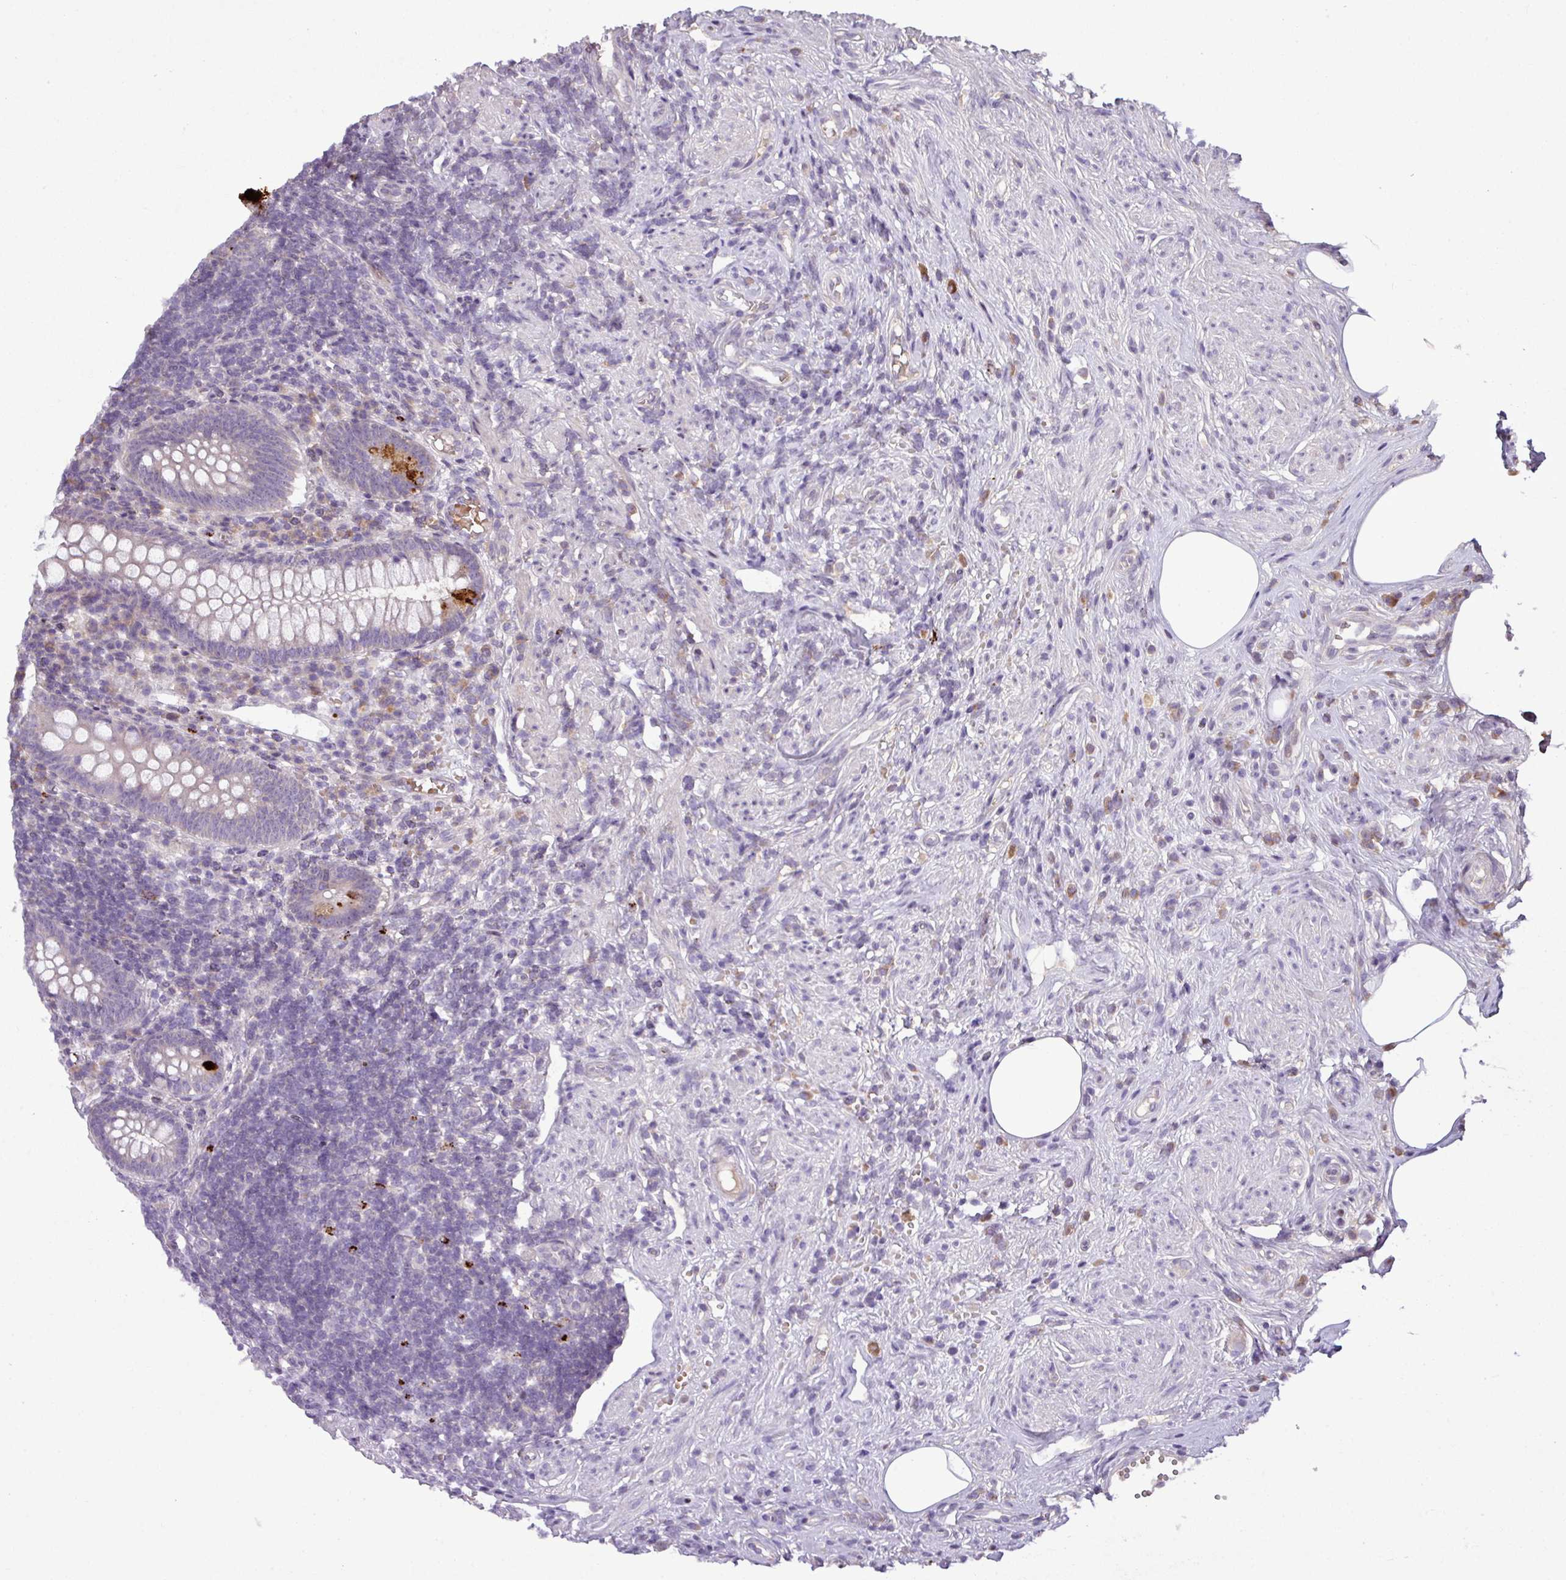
{"staining": {"intensity": "strong", "quantity": "<25%", "location": "cytoplasmic/membranous"}, "tissue": "appendix", "cell_type": "Glandular cells", "image_type": "normal", "snomed": [{"axis": "morphology", "description": "Normal tissue, NOS"}, {"axis": "topography", "description": "Appendix"}], "caption": "Human appendix stained for a protein (brown) shows strong cytoplasmic/membranous positive positivity in about <25% of glandular cells.", "gene": "IL17A", "patient": {"sex": "female", "age": 56}}